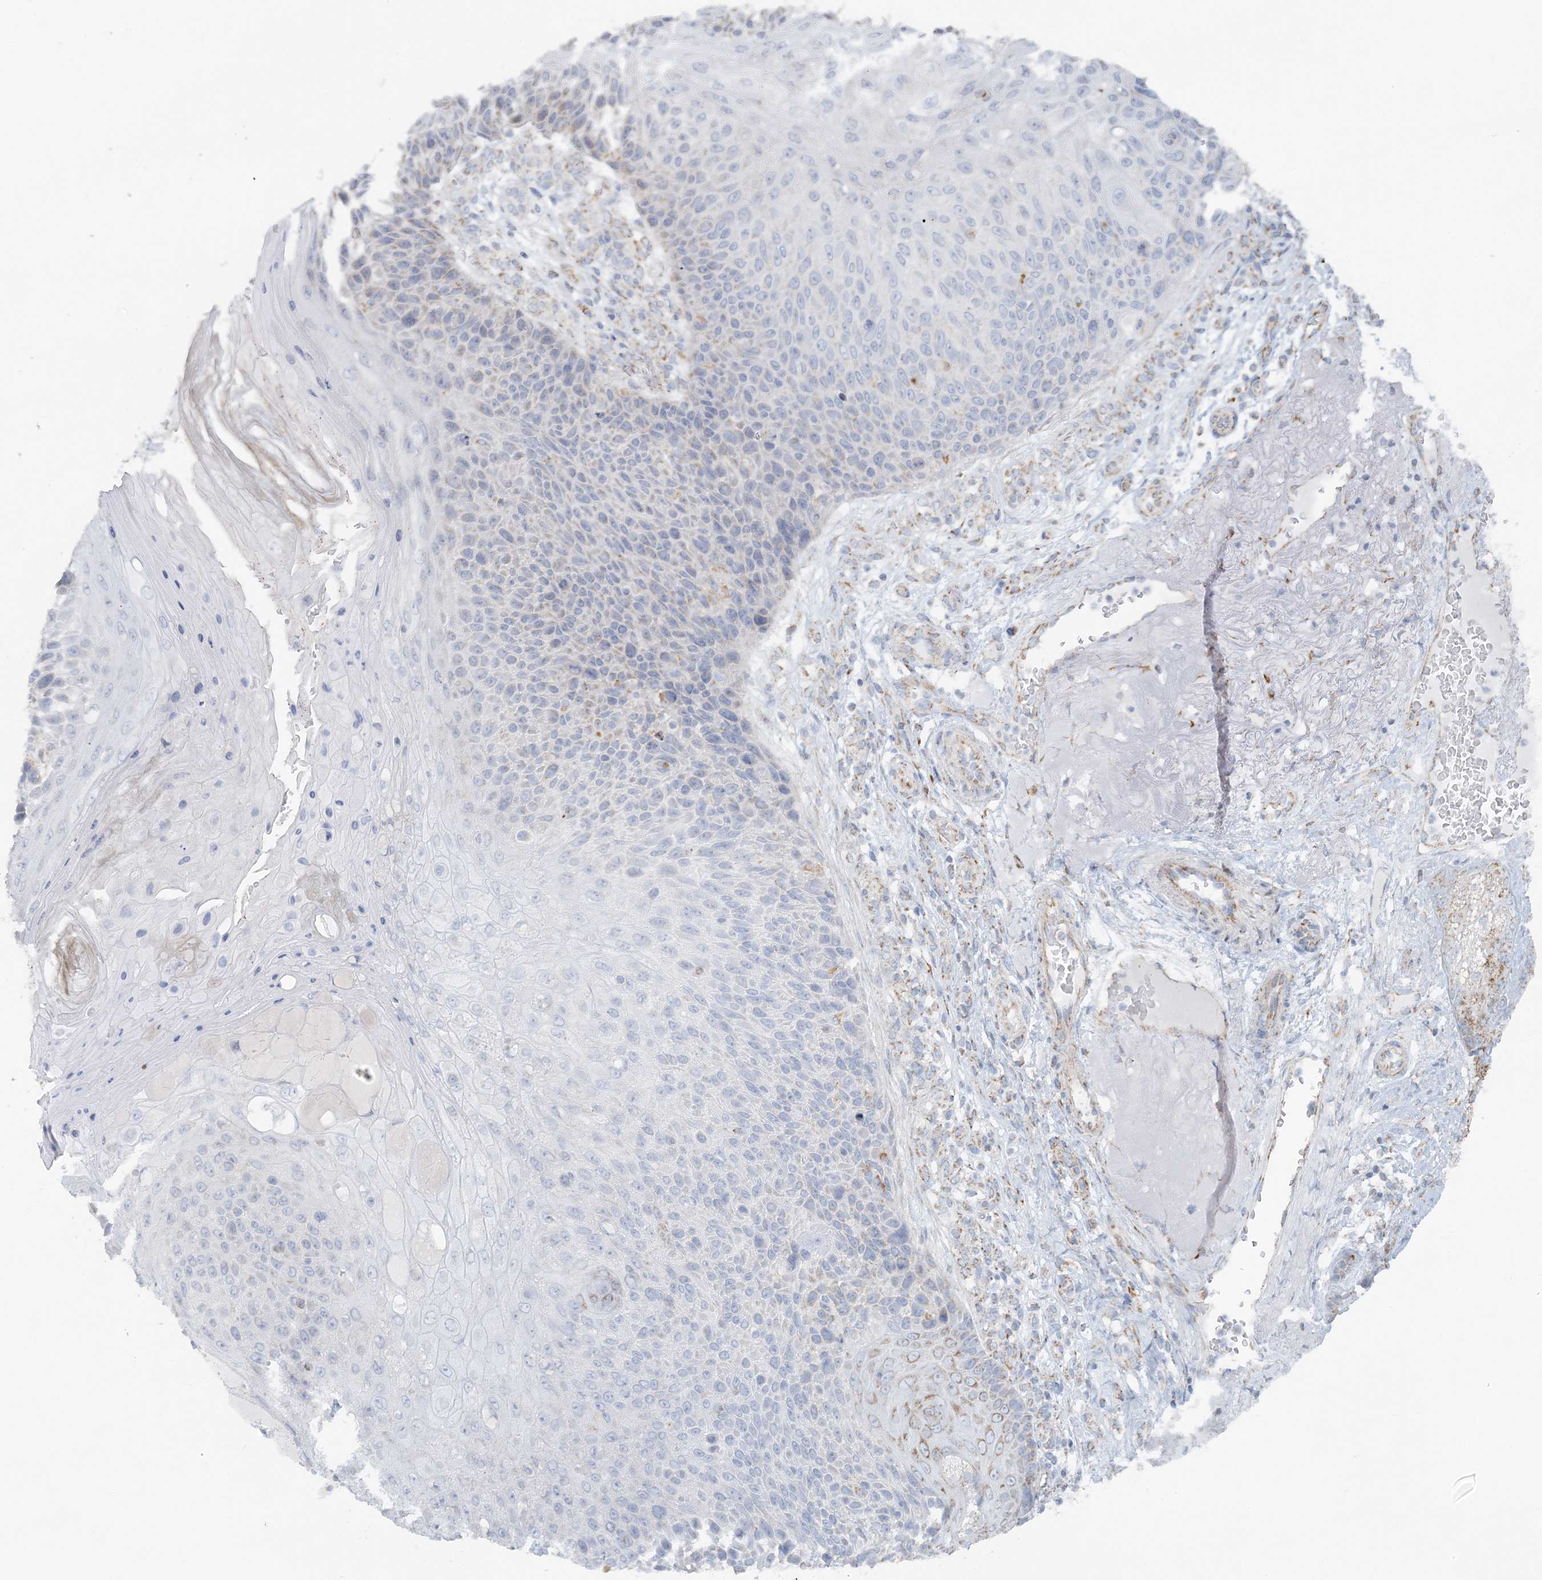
{"staining": {"intensity": "negative", "quantity": "none", "location": "none"}, "tissue": "skin cancer", "cell_type": "Tumor cells", "image_type": "cancer", "snomed": [{"axis": "morphology", "description": "Squamous cell carcinoma, NOS"}, {"axis": "topography", "description": "Skin"}], "caption": "Squamous cell carcinoma (skin) was stained to show a protein in brown. There is no significant expression in tumor cells. (Immunohistochemistry, brightfield microscopy, high magnification).", "gene": "PCCB", "patient": {"sex": "female", "age": 88}}